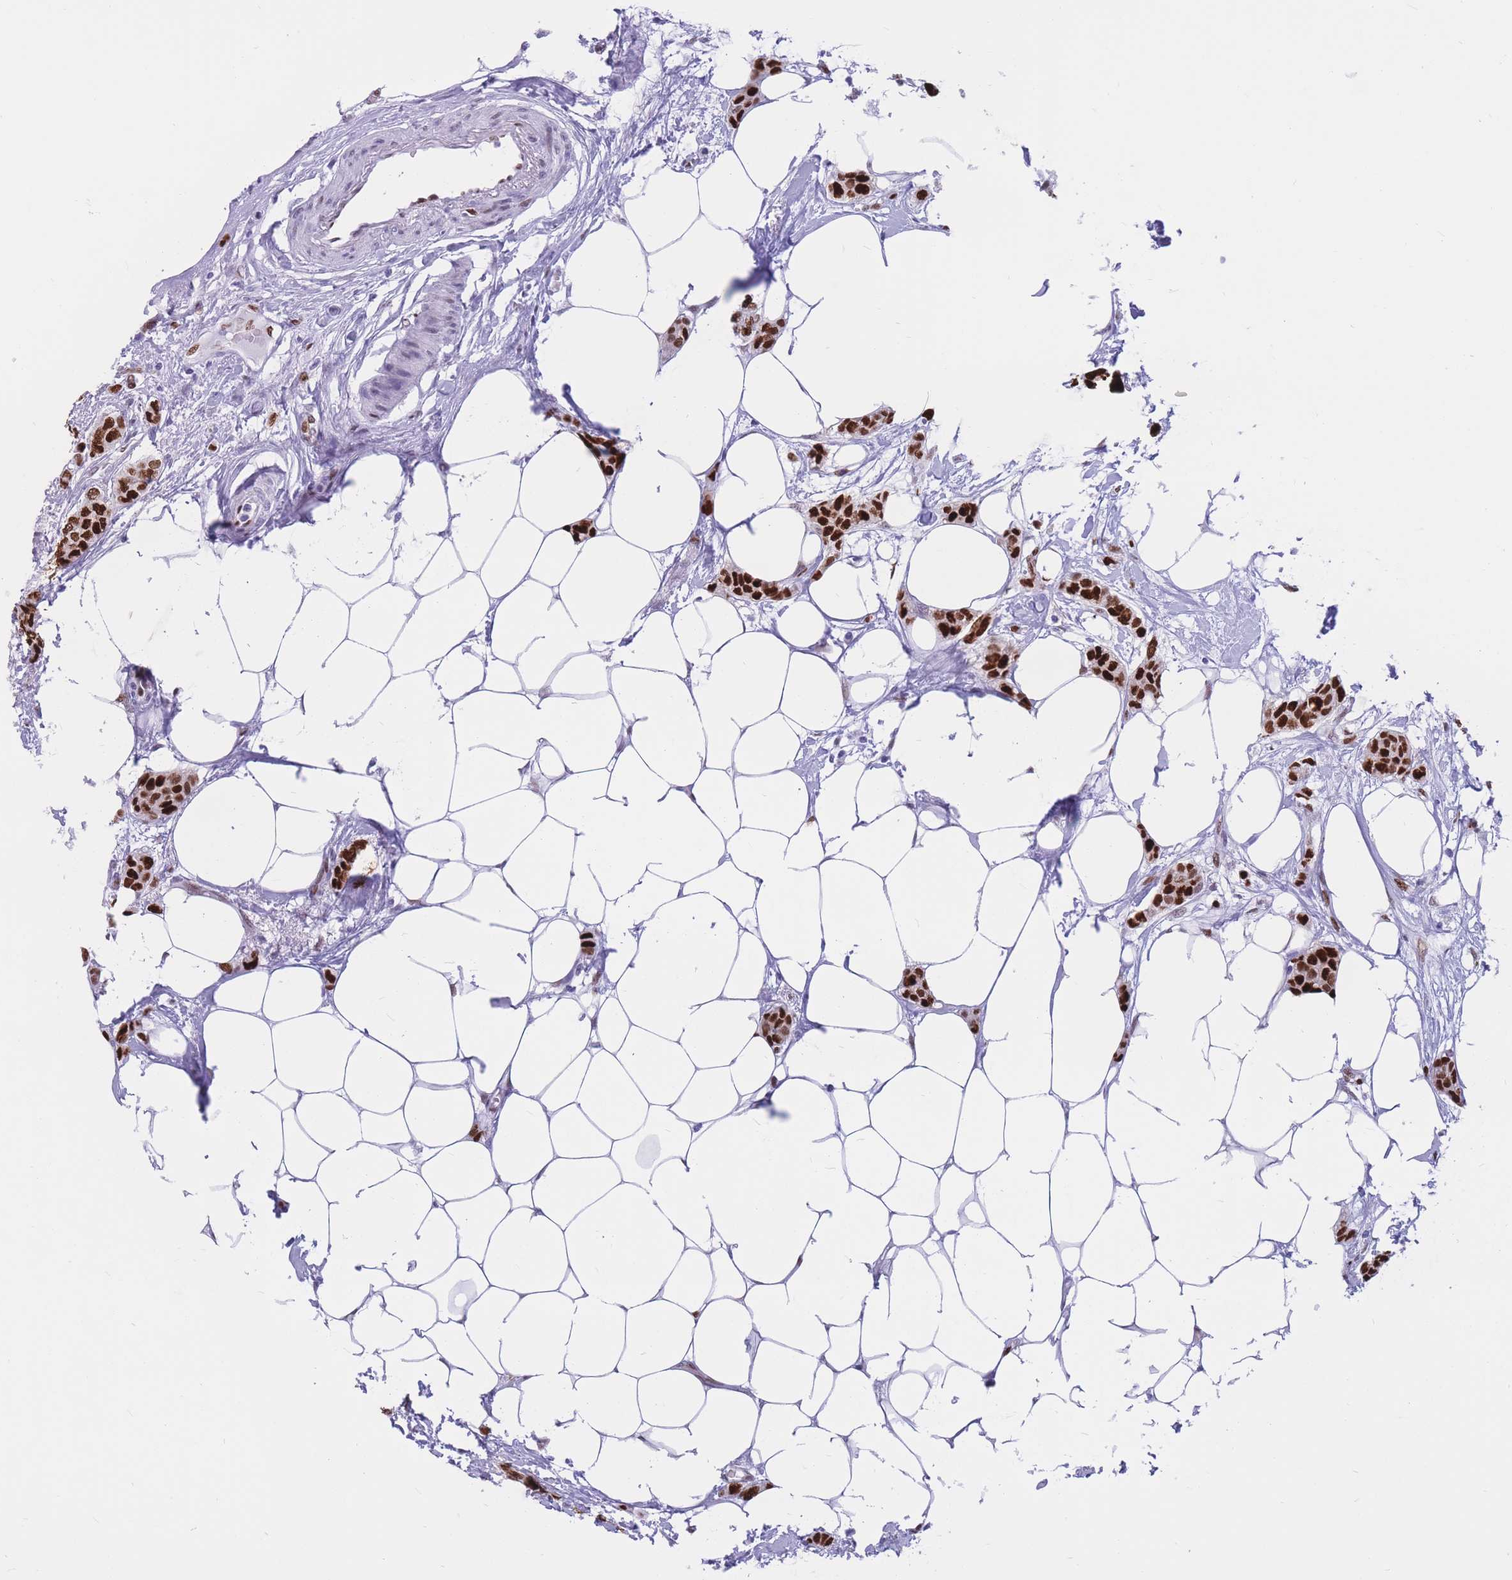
{"staining": {"intensity": "strong", "quantity": ">75%", "location": "nuclear"}, "tissue": "breast cancer", "cell_type": "Tumor cells", "image_type": "cancer", "snomed": [{"axis": "morphology", "description": "Duct carcinoma"}, {"axis": "topography", "description": "Breast"}], "caption": "Invasive ductal carcinoma (breast) stained with DAB immunohistochemistry (IHC) displays high levels of strong nuclear expression in about >75% of tumor cells.", "gene": "NASP", "patient": {"sex": "female", "age": 72}}